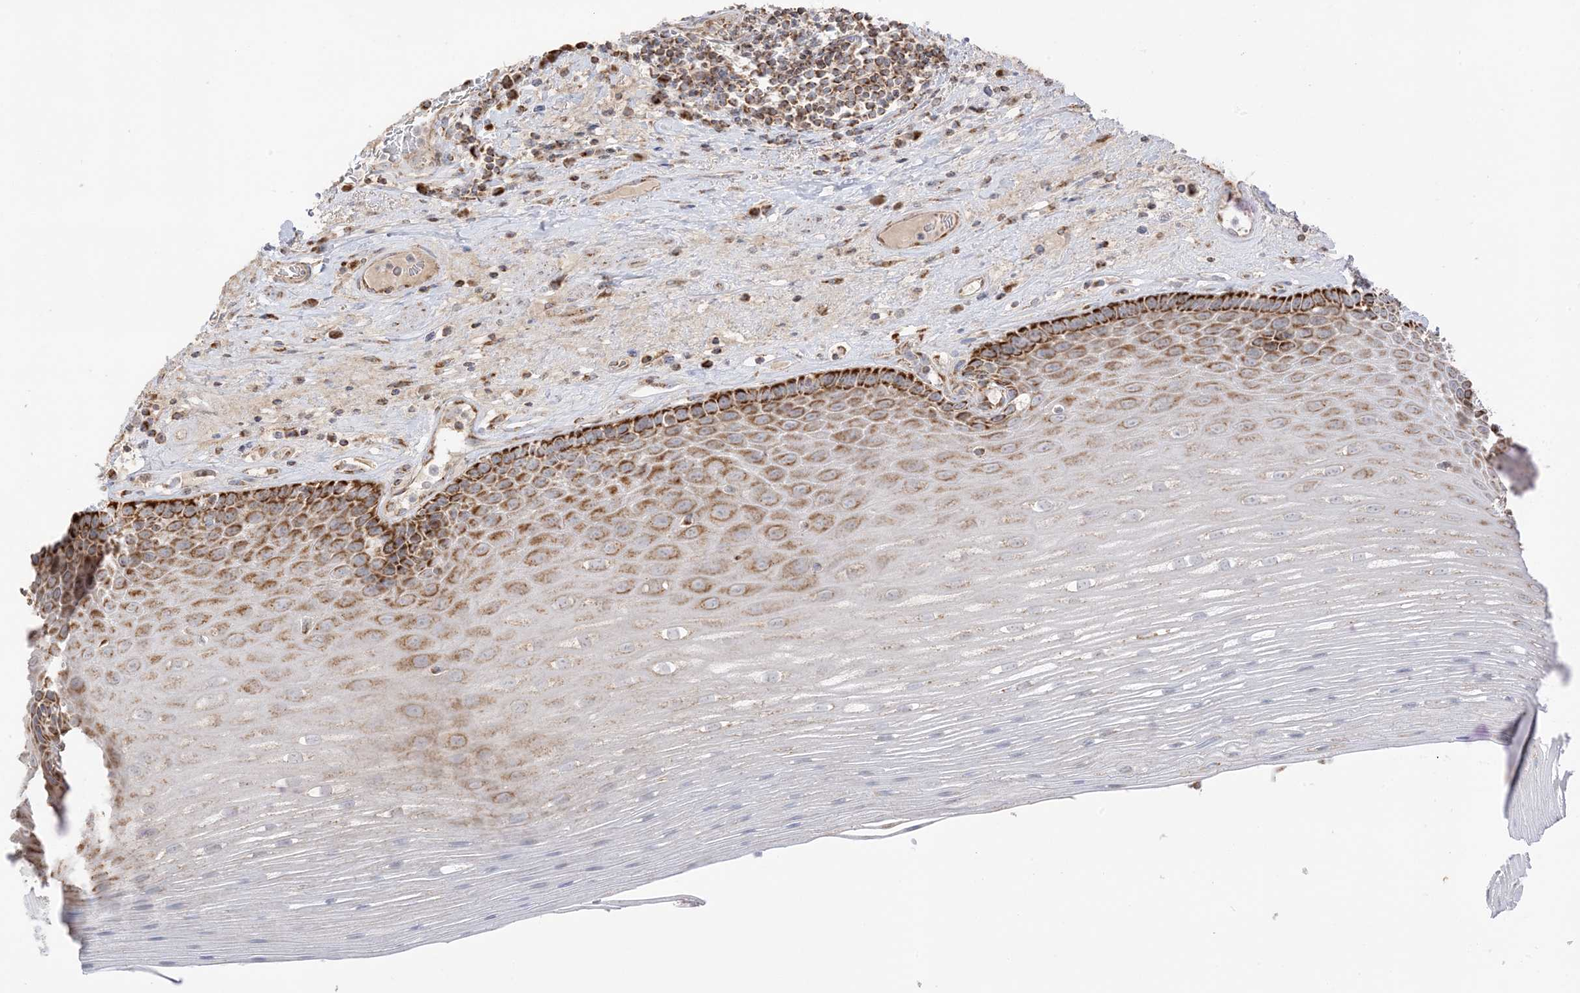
{"staining": {"intensity": "strong", "quantity": "25%-75%", "location": "cytoplasmic/membranous"}, "tissue": "esophagus", "cell_type": "Squamous epithelial cells", "image_type": "normal", "snomed": [{"axis": "morphology", "description": "Normal tissue, NOS"}, {"axis": "topography", "description": "Esophagus"}], "caption": "A photomicrograph of human esophagus stained for a protein exhibits strong cytoplasmic/membranous brown staining in squamous epithelial cells. (DAB (3,3'-diaminobenzidine) IHC with brightfield microscopy, high magnification).", "gene": "SLC25A12", "patient": {"sex": "male", "age": 62}}